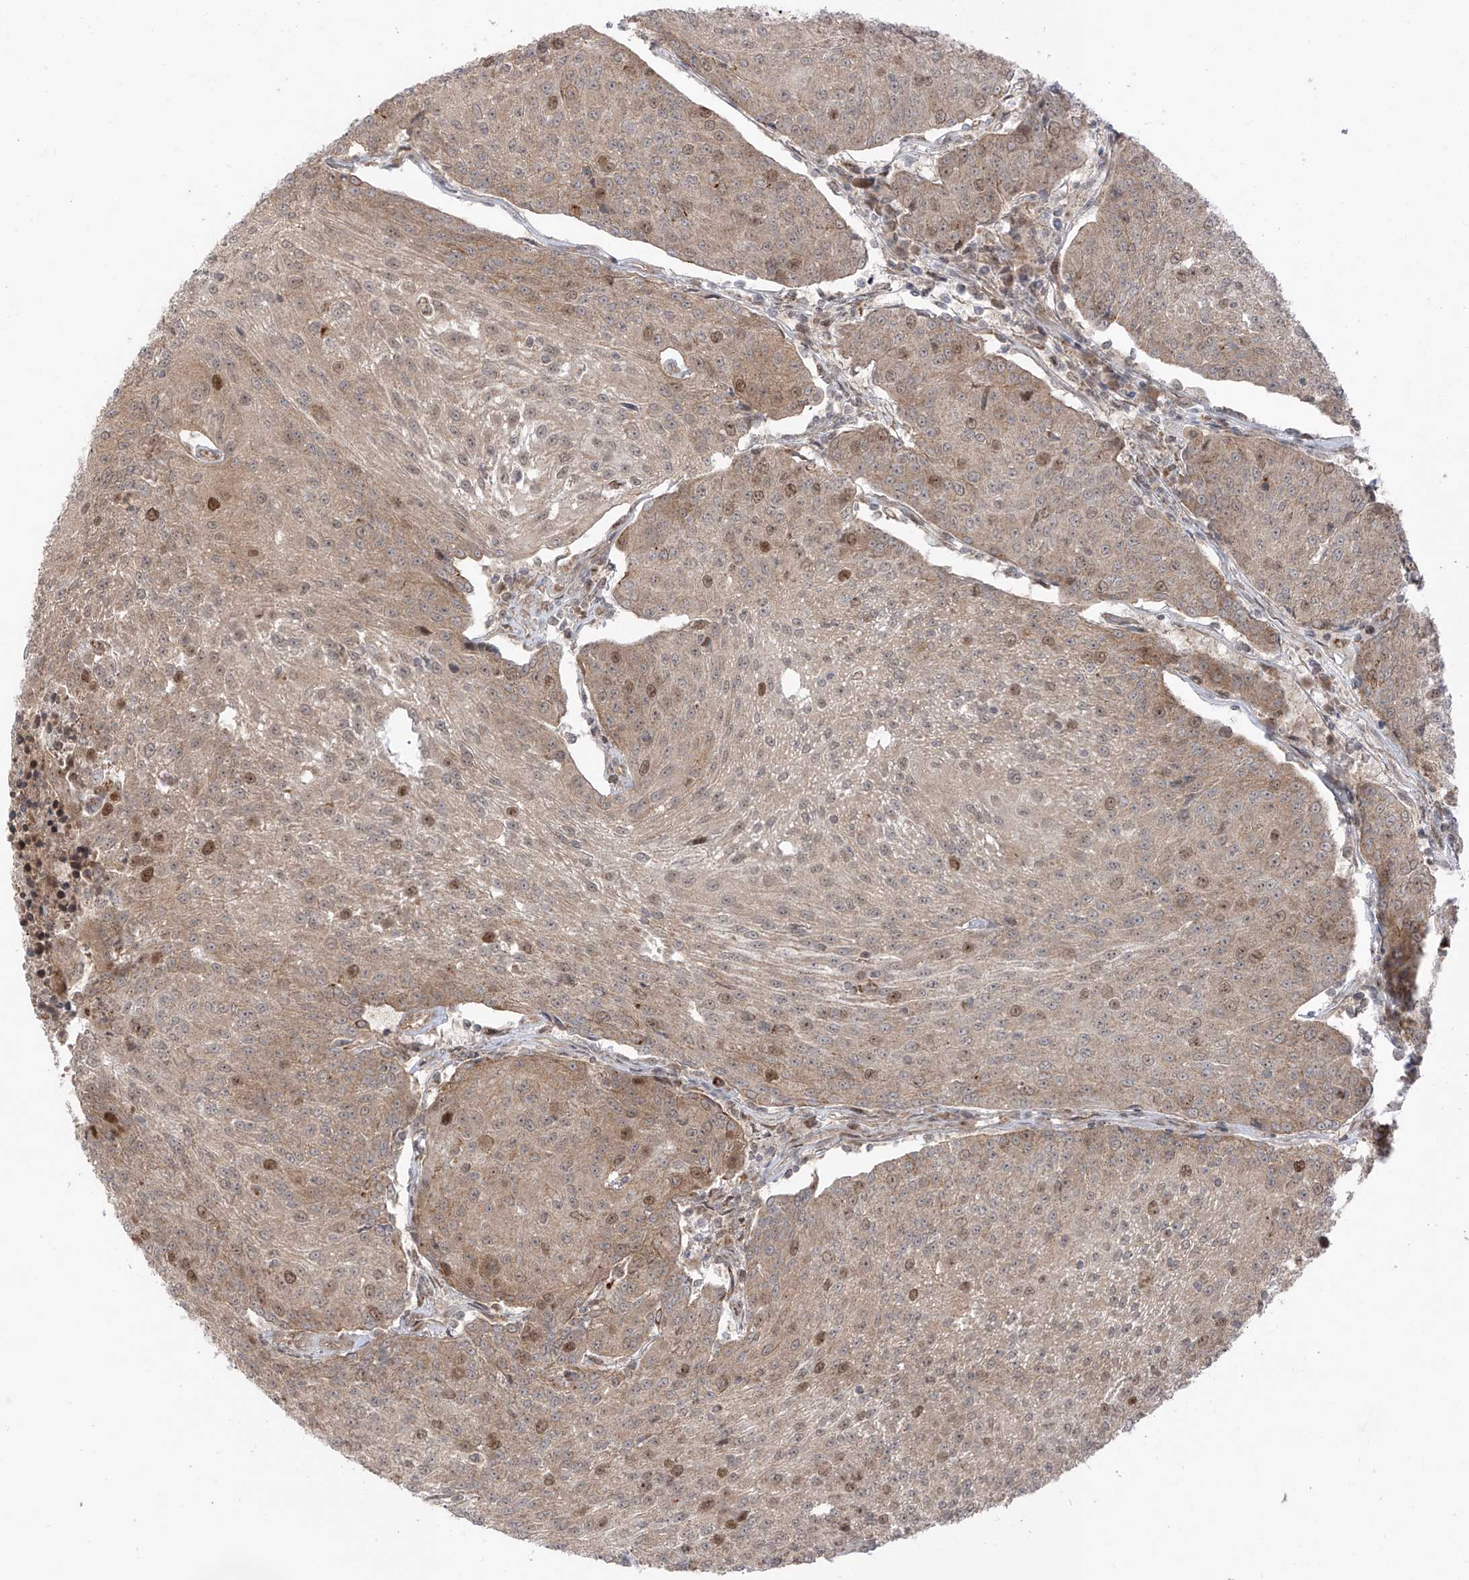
{"staining": {"intensity": "moderate", "quantity": "<25%", "location": "nuclear"}, "tissue": "urothelial cancer", "cell_type": "Tumor cells", "image_type": "cancer", "snomed": [{"axis": "morphology", "description": "Urothelial carcinoma, High grade"}, {"axis": "topography", "description": "Urinary bladder"}], "caption": "Immunohistochemistry (IHC) of human urothelial carcinoma (high-grade) displays low levels of moderate nuclear positivity in approximately <25% of tumor cells.", "gene": "PDE11A", "patient": {"sex": "female", "age": 85}}